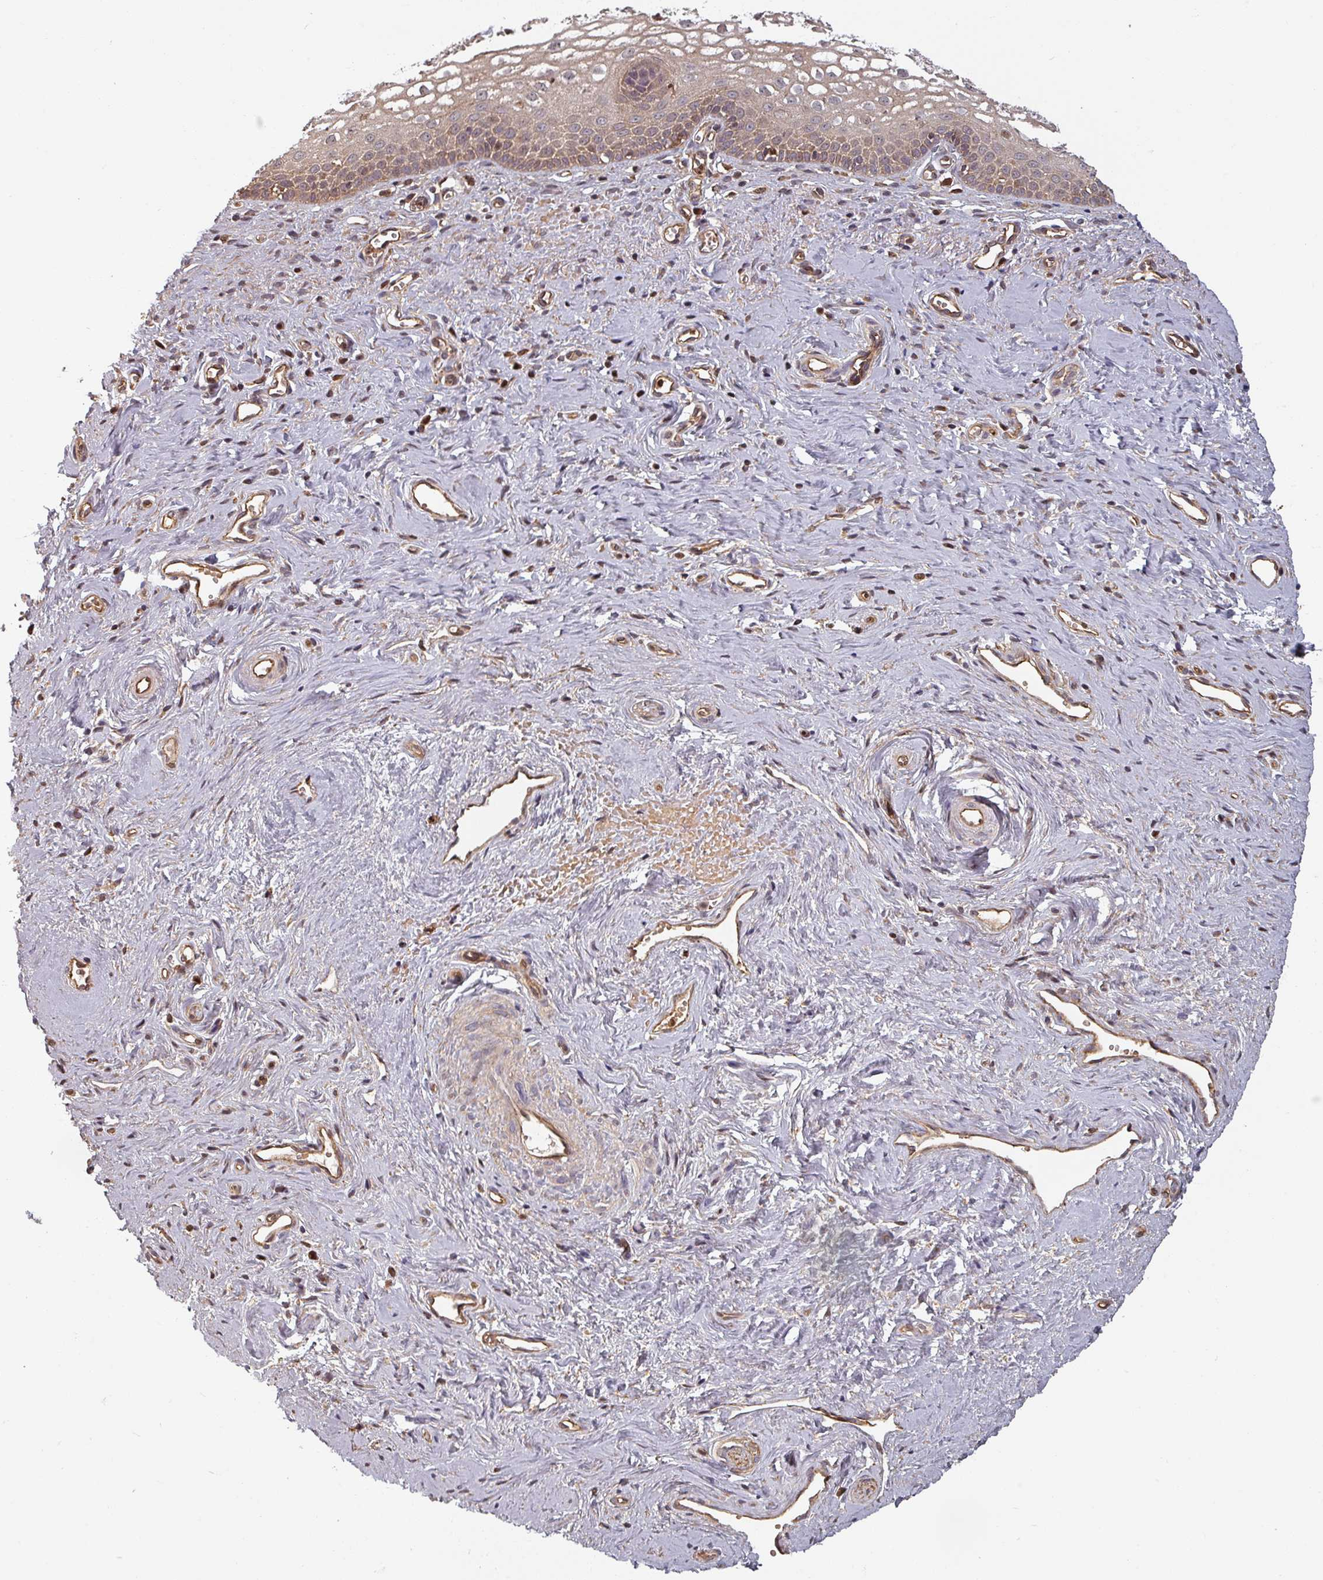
{"staining": {"intensity": "weak", "quantity": ">75%", "location": "cytoplasmic/membranous"}, "tissue": "vagina", "cell_type": "Squamous epithelial cells", "image_type": "normal", "snomed": [{"axis": "morphology", "description": "Normal tissue, NOS"}, {"axis": "topography", "description": "Vagina"}], "caption": "Protein expression analysis of normal vagina displays weak cytoplasmic/membranous positivity in approximately >75% of squamous epithelial cells. The staining was performed using DAB (3,3'-diaminobenzidine), with brown indicating positive protein expression. Nuclei are stained blue with hematoxylin.", "gene": "EID1", "patient": {"sex": "female", "age": 59}}